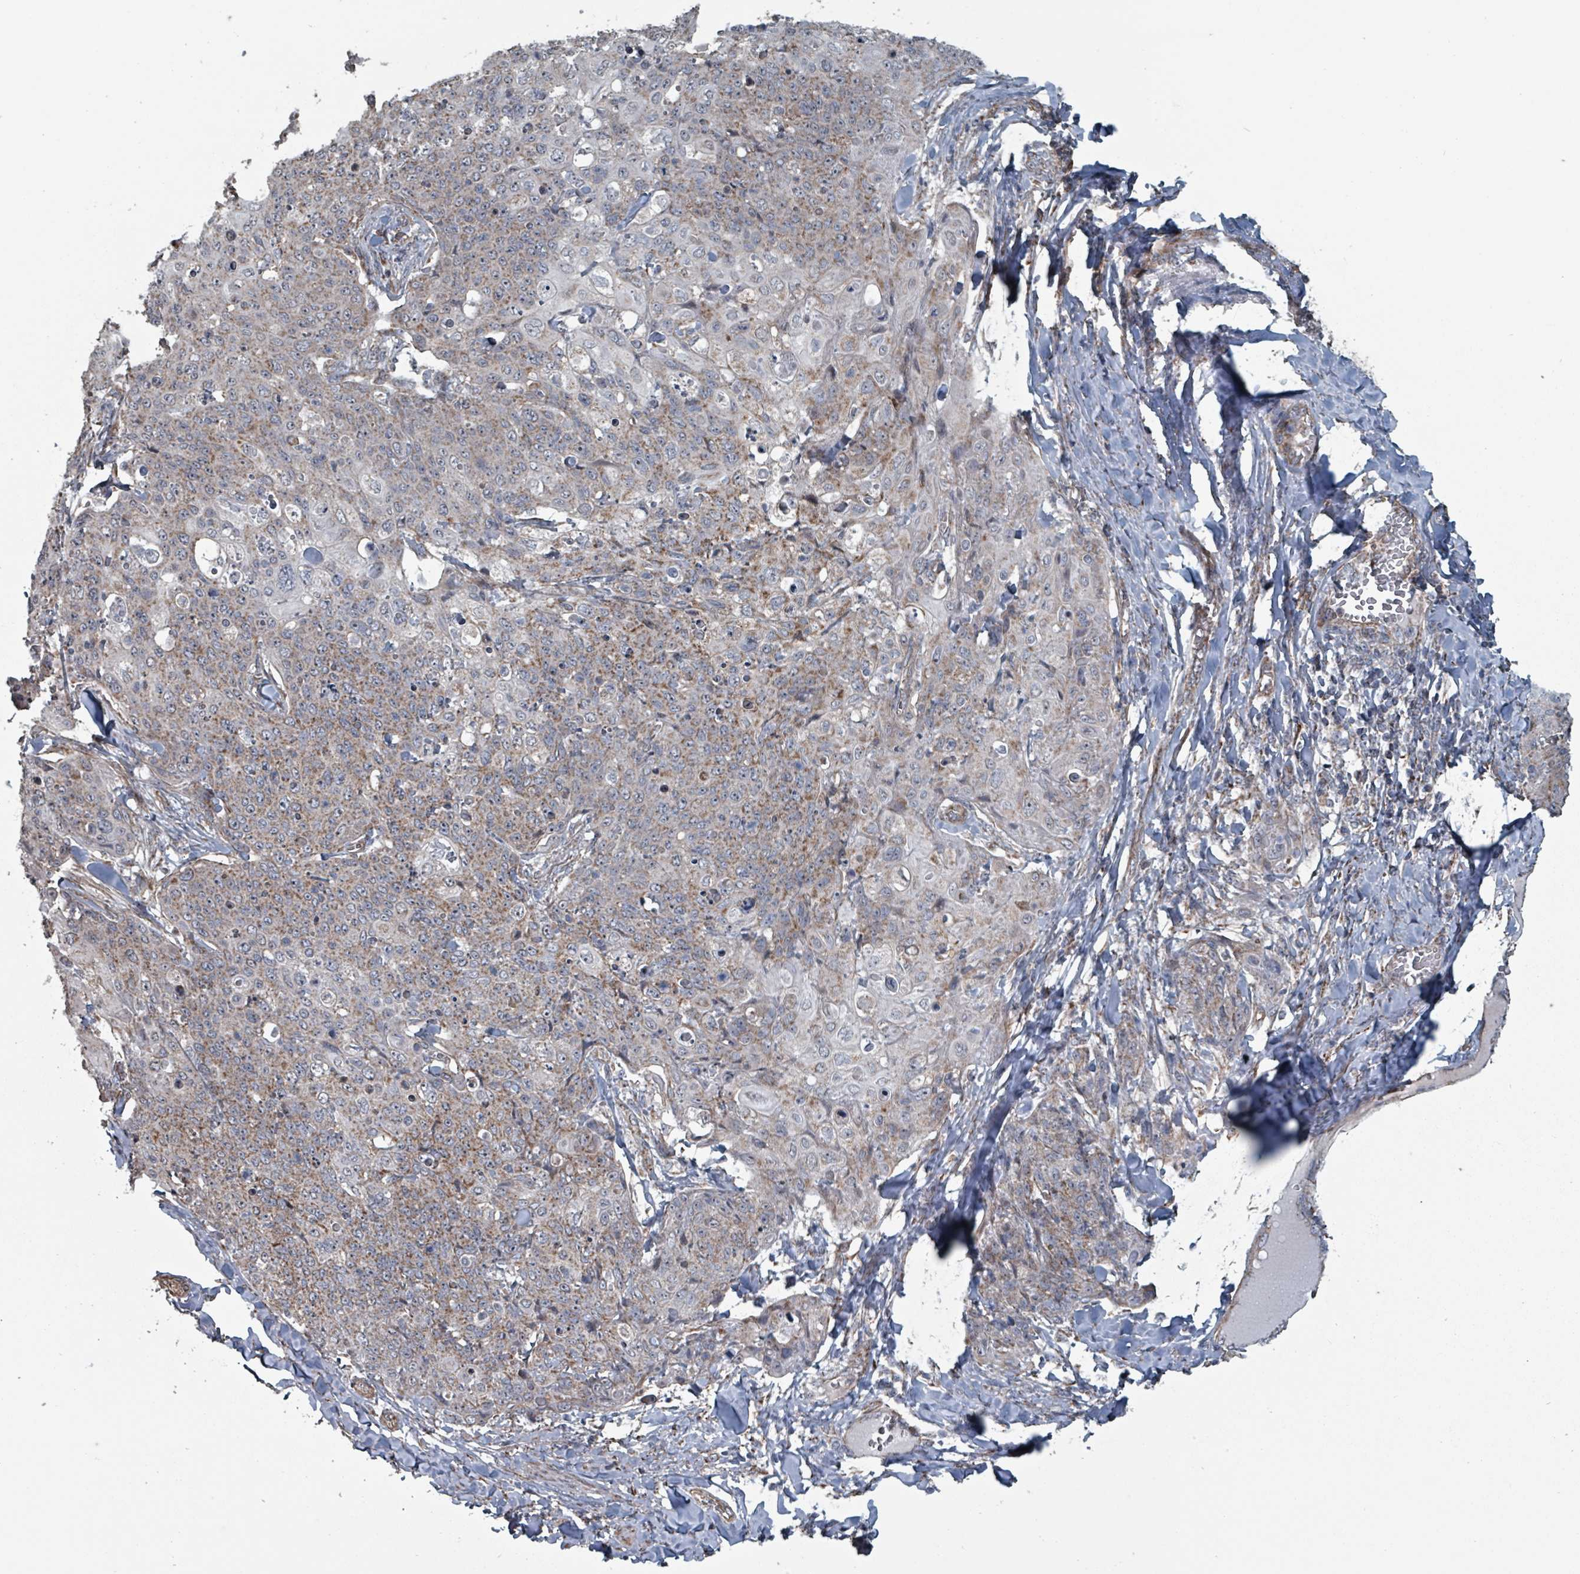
{"staining": {"intensity": "moderate", "quantity": ">75%", "location": "cytoplasmic/membranous"}, "tissue": "skin cancer", "cell_type": "Tumor cells", "image_type": "cancer", "snomed": [{"axis": "morphology", "description": "Squamous cell carcinoma, NOS"}, {"axis": "topography", "description": "Skin"}, {"axis": "topography", "description": "Vulva"}], "caption": "A histopathology image of human squamous cell carcinoma (skin) stained for a protein demonstrates moderate cytoplasmic/membranous brown staining in tumor cells.", "gene": "MRPL4", "patient": {"sex": "female", "age": 85}}